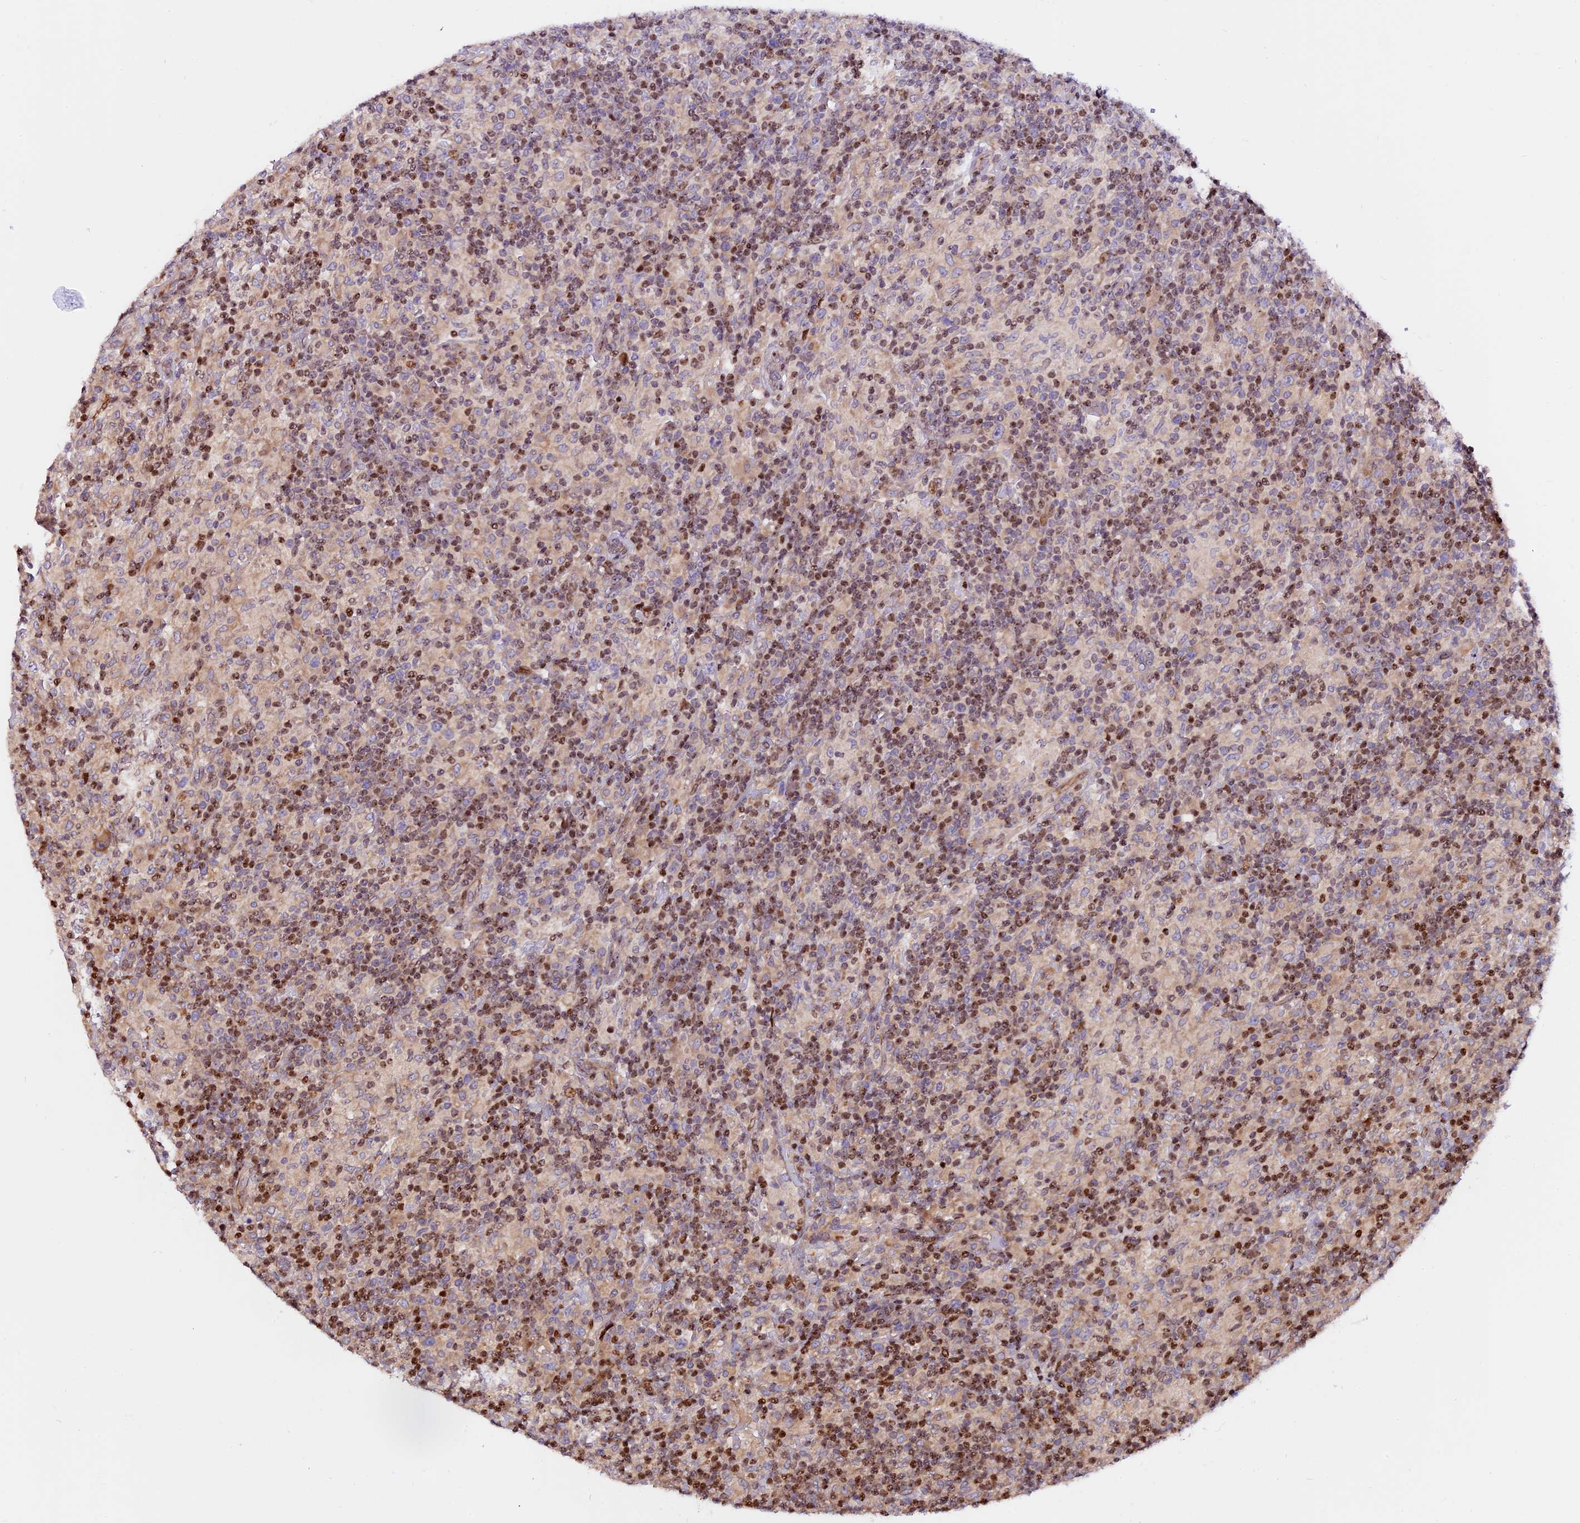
{"staining": {"intensity": "negative", "quantity": "none", "location": "none"}, "tissue": "lymphoma", "cell_type": "Tumor cells", "image_type": "cancer", "snomed": [{"axis": "morphology", "description": "Hodgkin's disease, NOS"}, {"axis": "topography", "description": "Lymph node"}], "caption": "High power microscopy micrograph of an immunohistochemistry (IHC) micrograph of lymphoma, revealing no significant positivity in tumor cells. Brightfield microscopy of IHC stained with DAB (brown) and hematoxylin (blue), captured at high magnification.", "gene": "RINL", "patient": {"sex": "male", "age": 70}}